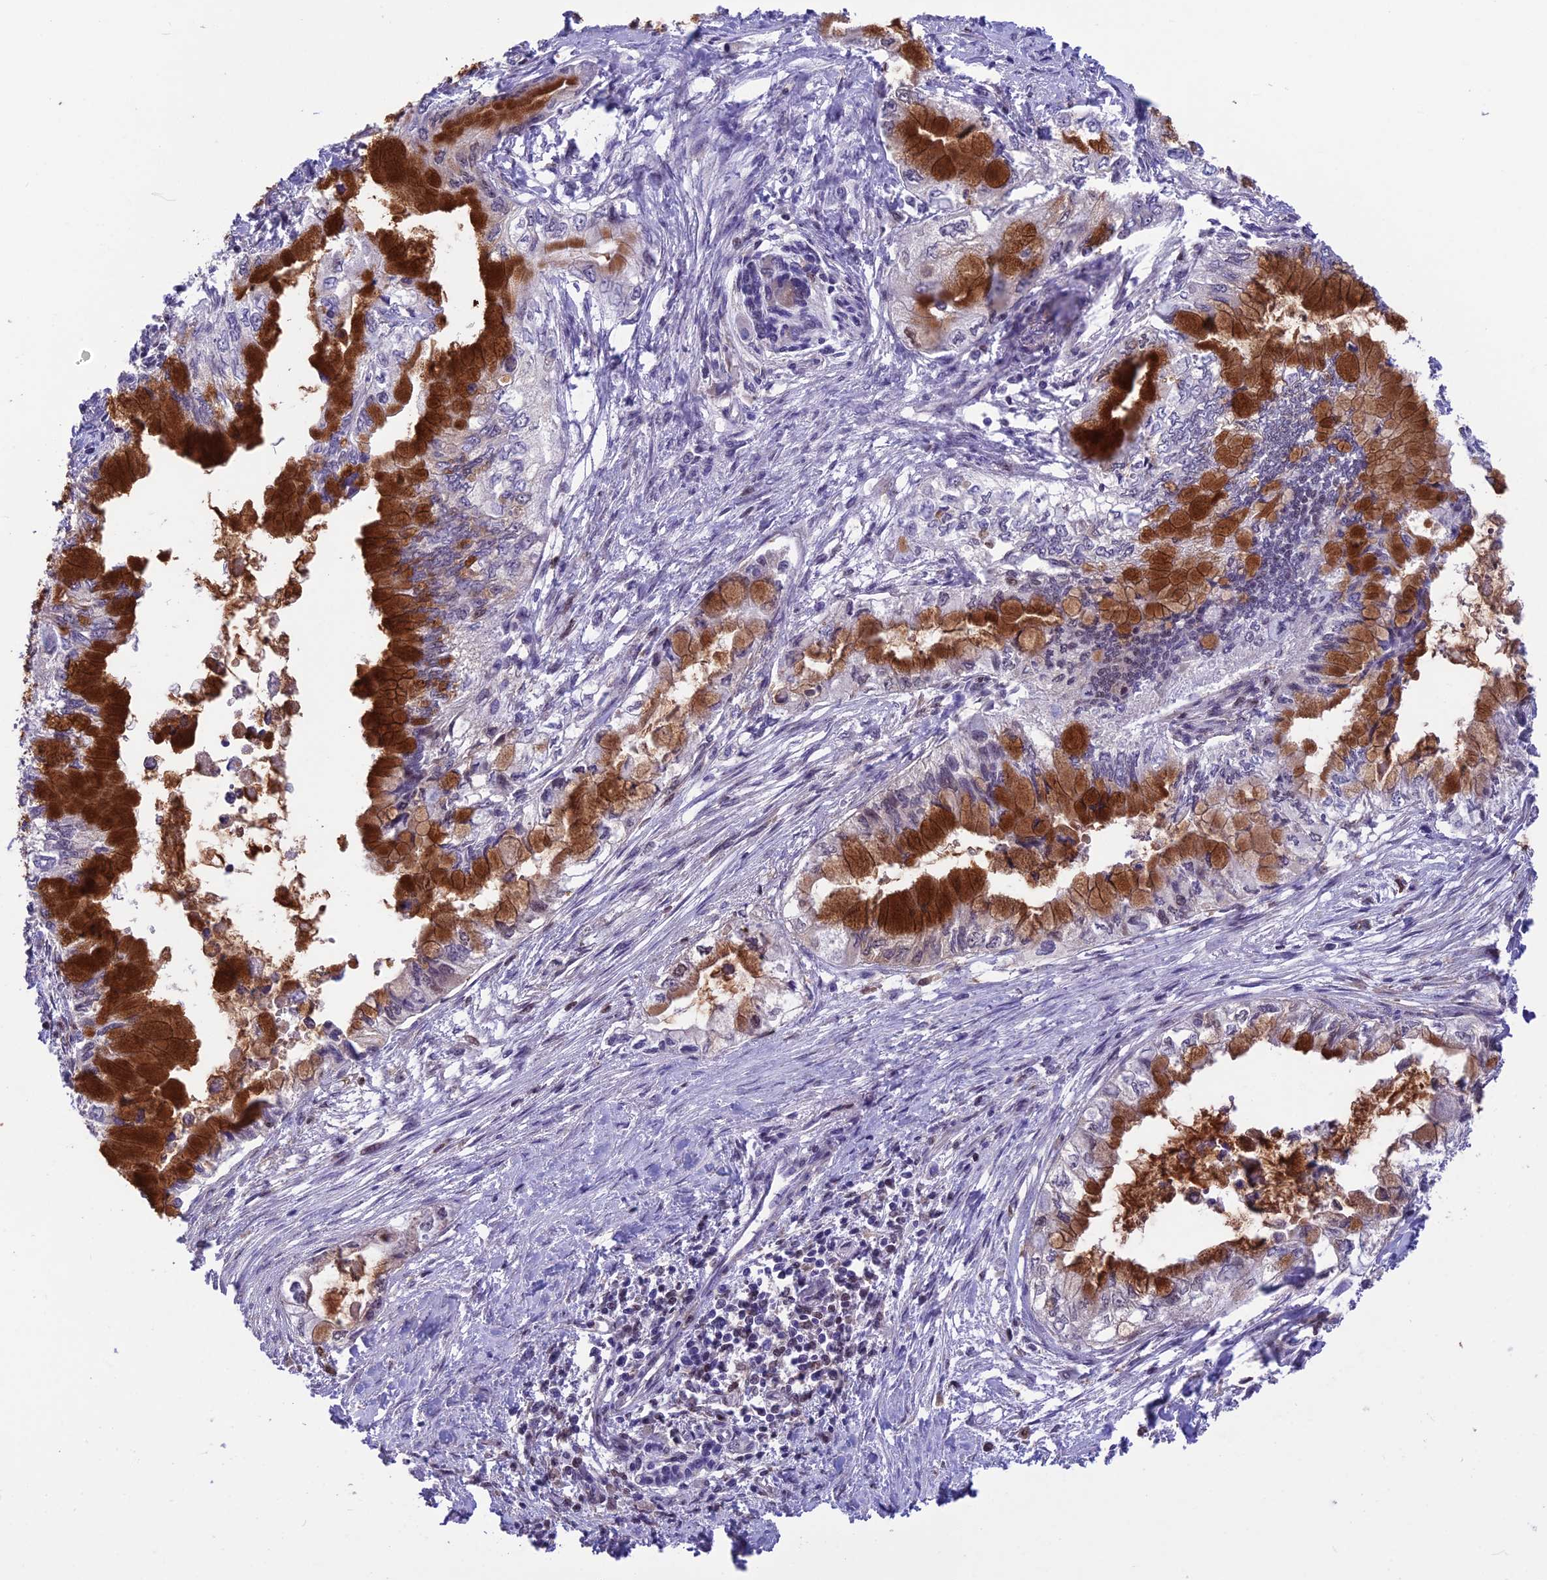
{"staining": {"intensity": "strong", "quantity": "25%-75%", "location": "cytoplasmic/membranous"}, "tissue": "pancreatic cancer", "cell_type": "Tumor cells", "image_type": "cancer", "snomed": [{"axis": "morphology", "description": "Adenocarcinoma, NOS"}, {"axis": "topography", "description": "Pancreas"}], "caption": "A brown stain labels strong cytoplasmic/membranous expression of a protein in adenocarcinoma (pancreatic) tumor cells.", "gene": "MIS12", "patient": {"sex": "male", "age": 48}}